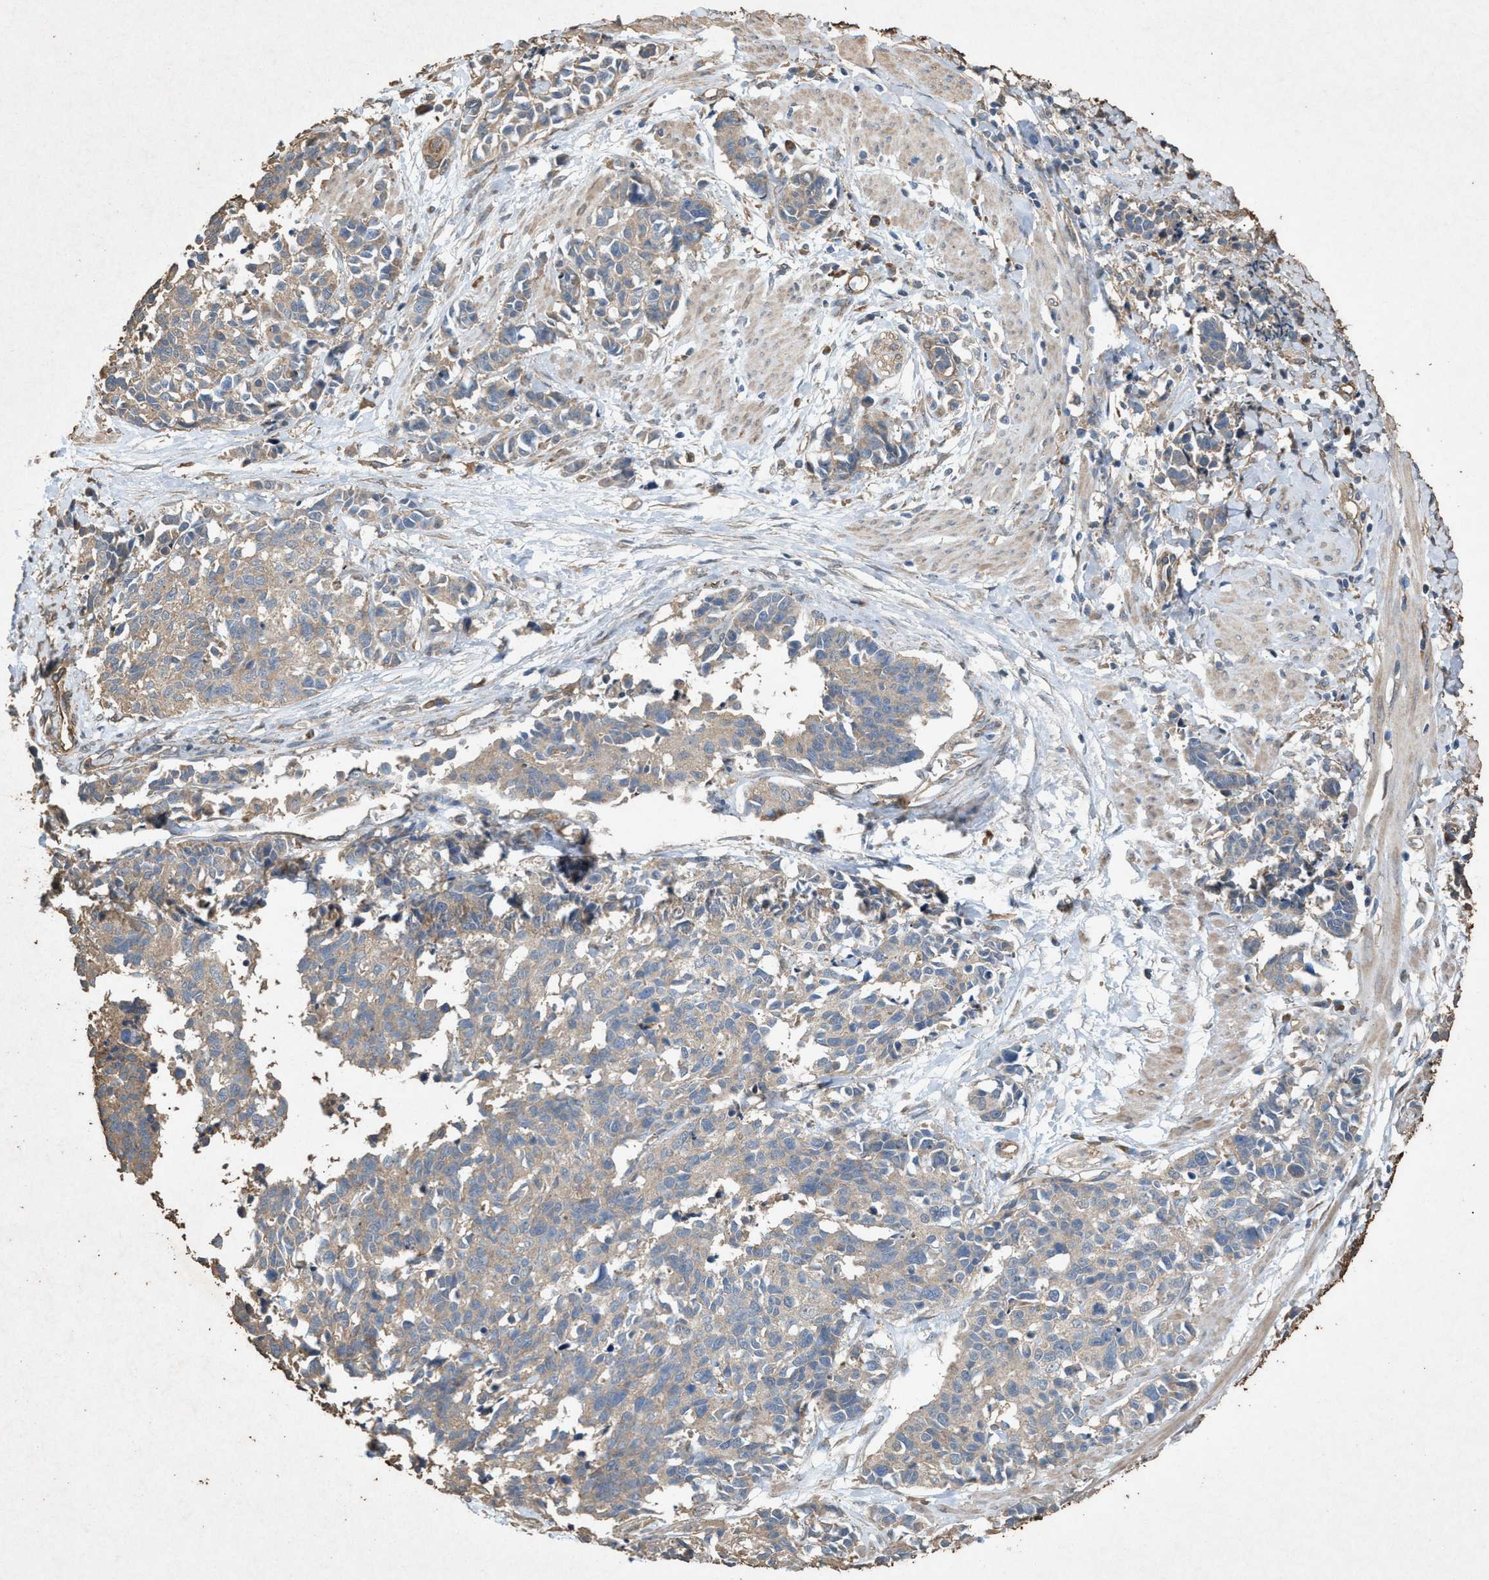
{"staining": {"intensity": "weak", "quantity": "25%-75%", "location": "cytoplasmic/membranous"}, "tissue": "cervical cancer", "cell_type": "Tumor cells", "image_type": "cancer", "snomed": [{"axis": "morphology", "description": "Squamous cell carcinoma, NOS"}, {"axis": "topography", "description": "Cervix"}], "caption": "Immunohistochemical staining of cervical squamous cell carcinoma demonstrates weak cytoplasmic/membranous protein staining in approximately 25%-75% of tumor cells.", "gene": "DCAF7", "patient": {"sex": "female", "age": 35}}